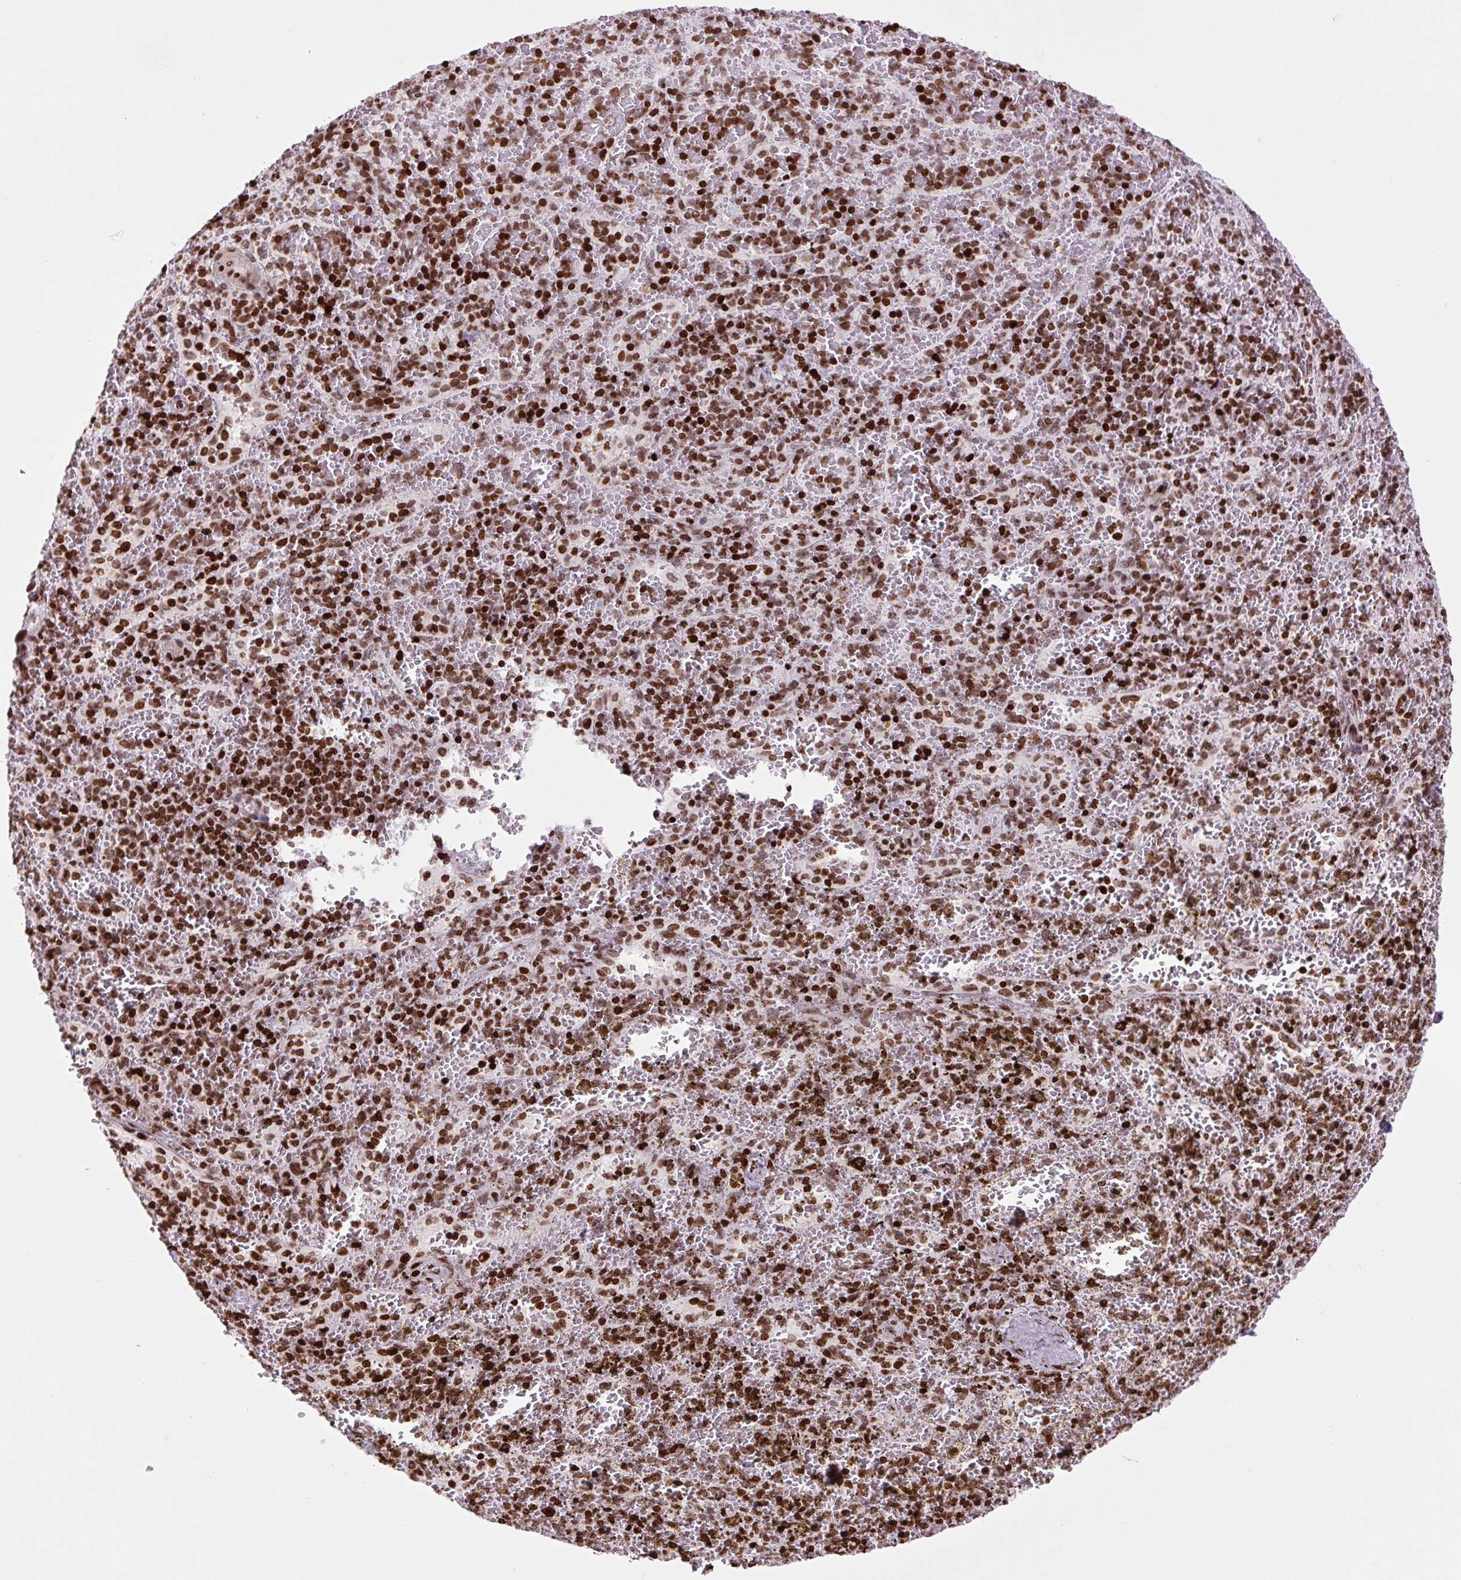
{"staining": {"intensity": "strong", "quantity": ">75%", "location": "nuclear"}, "tissue": "spleen", "cell_type": "Cells in red pulp", "image_type": "normal", "snomed": [{"axis": "morphology", "description": "Normal tissue, NOS"}, {"axis": "topography", "description": "Spleen"}], "caption": "Protein staining of benign spleen demonstrates strong nuclear staining in approximately >75% of cells in red pulp.", "gene": "H1", "patient": {"sex": "female", "age": 50}}